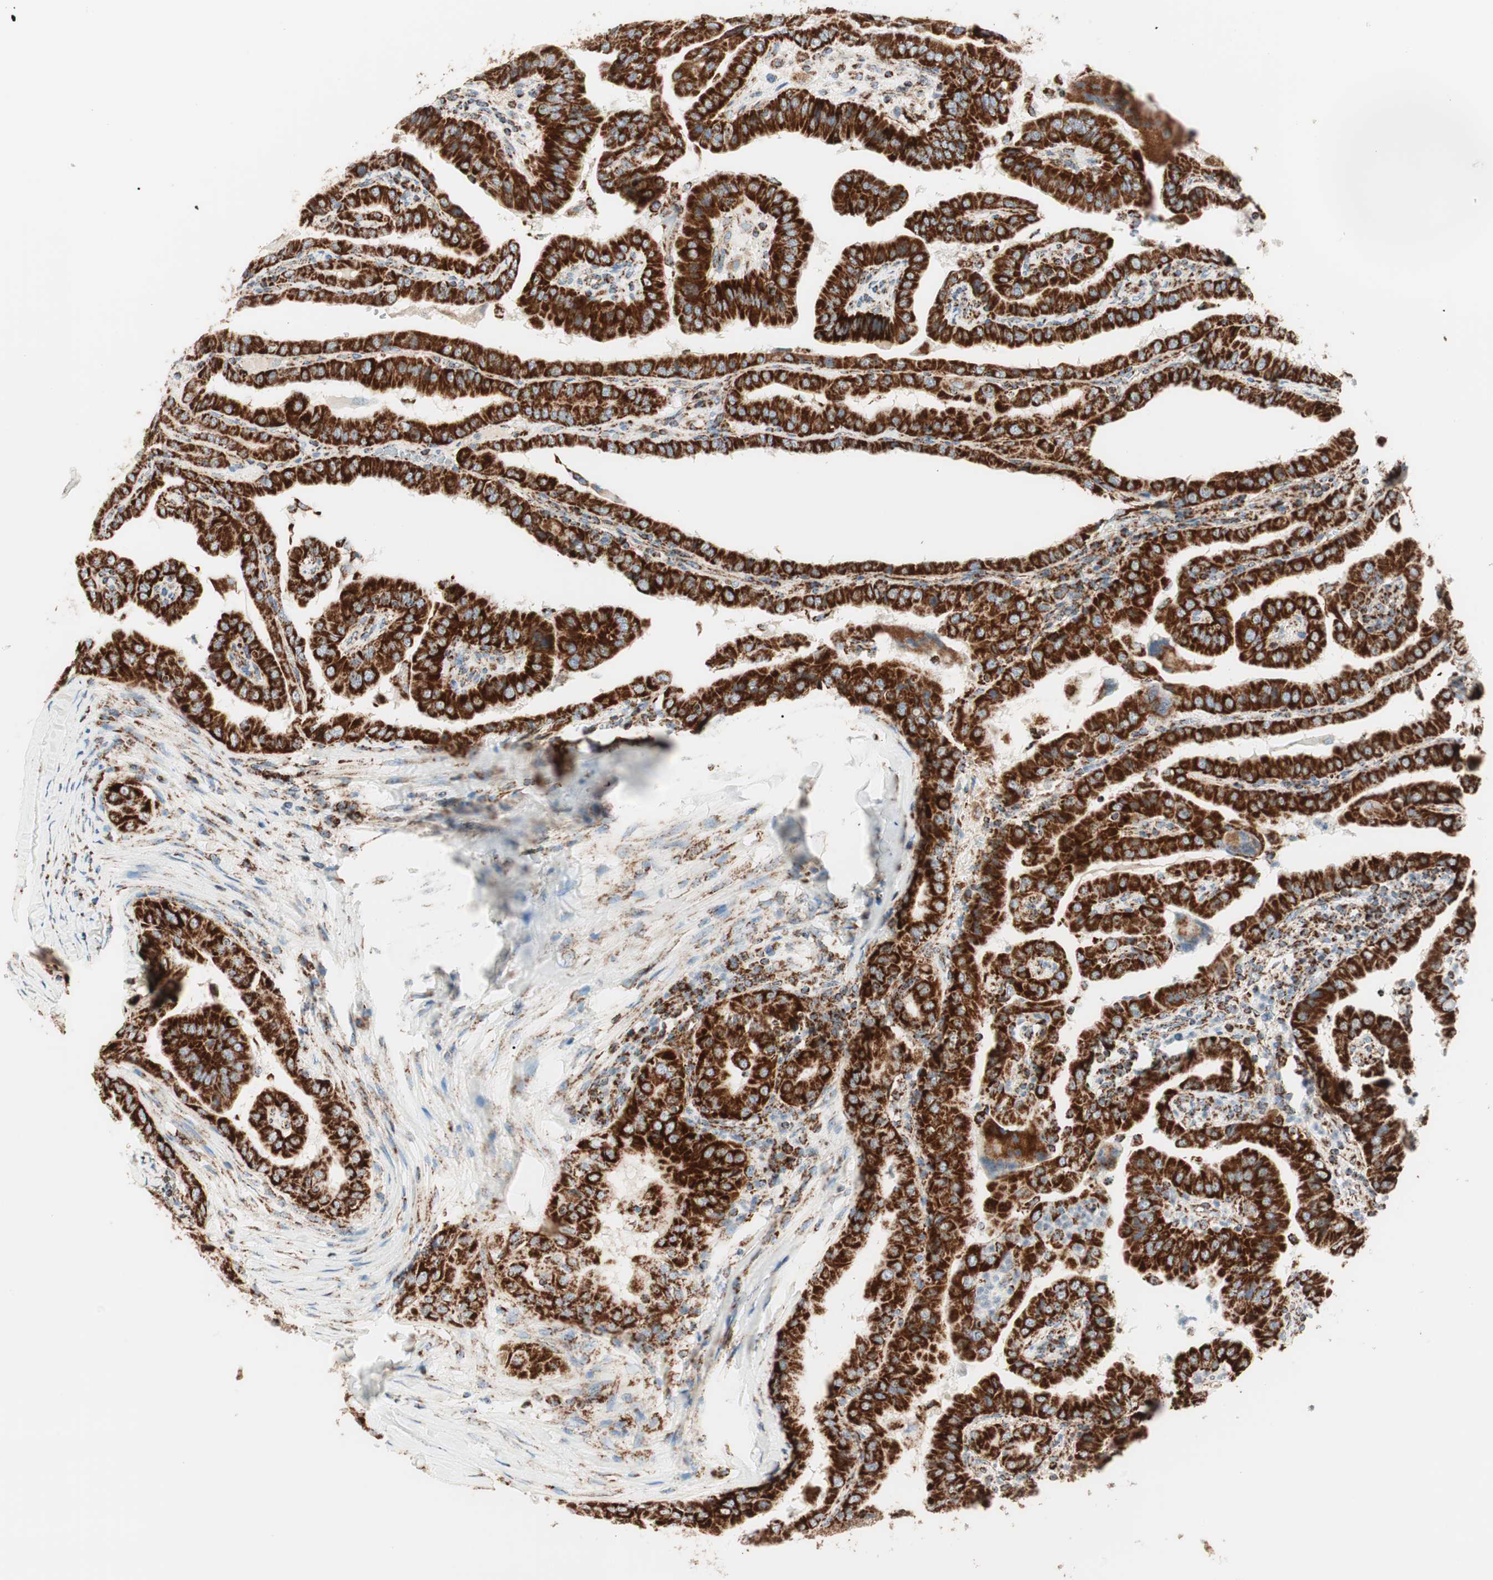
{"staining": {"intensity": "strong", "quantity": ">75%", "location": "cytoplasmic/membranous"}, "tissue": "thyroid cancer", "cell_type": "Tumor cells", "image_type": "cancer", "snomed": [{"axis": "morphology", "description": "Papillary adenocarcinoma, NOS"}, {"axis": "topography", "description": "Thyroid gland"}], "caption": "Immunohistochemistry staining of thyroid cancer, which reveals high levels of strong cytoplasmic/membranous positivity in about >75% of tumor cells indicating strong cytoplasmic/membranous protein staining. The staining was performed using DAB (3,3'-diaminobenzidine) (brown) for protein detection and nuclei were counterstained in hematoxylin (blue).", "gene": "TOMM20", "patient": {"sex": "male", "age": 33}}